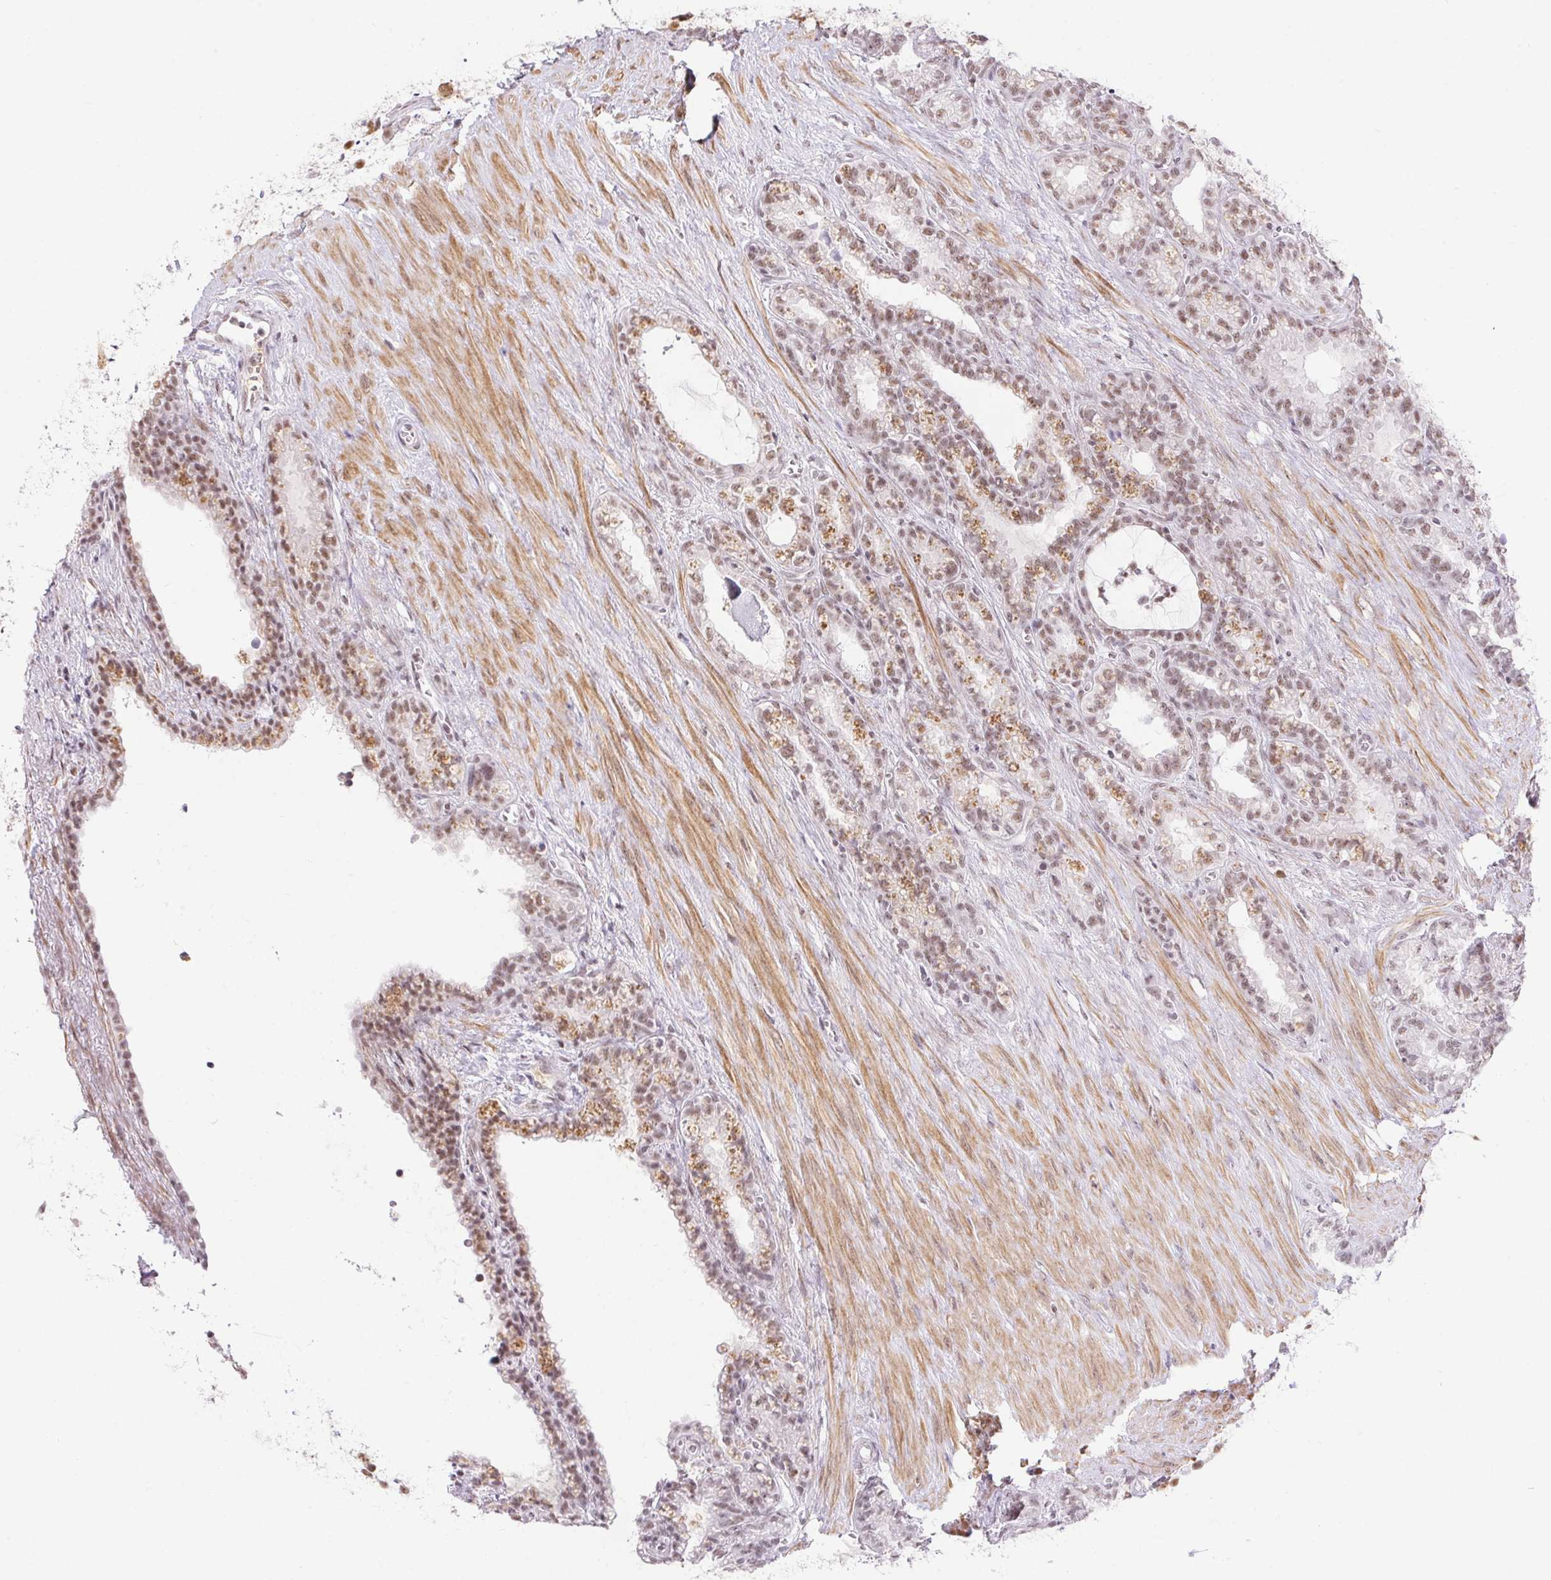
{"staining": {"intensity": "weak", "quantity": "25%-75%", "location": "nuclear"}, "tissue": "seminal vesicle", "cell_type": "Glandular cells", "image_type": "normal", "snomed": [{"axis": "morphology", "description": "Normal tissue, NOS"}, {"axis": "morphology", "description": "Urothelial carcinoma, NOS"}, {"axis": "topography", "description": "Urinary bladder"}, {"axis": "topography", "description": "Seminal veicle"}], "caption": "A high-resolution photomicrograph shows immunohistochemistry (IHC) staining of unremarkable seminal vesicle, which shows weak nuclear staining in about 25%-75% of glandular cells. (DAB = brown stain, brightfield microscopy at high magnification).", "gene": "DDX17", "patient": {"sex": "male", "age": 76}}